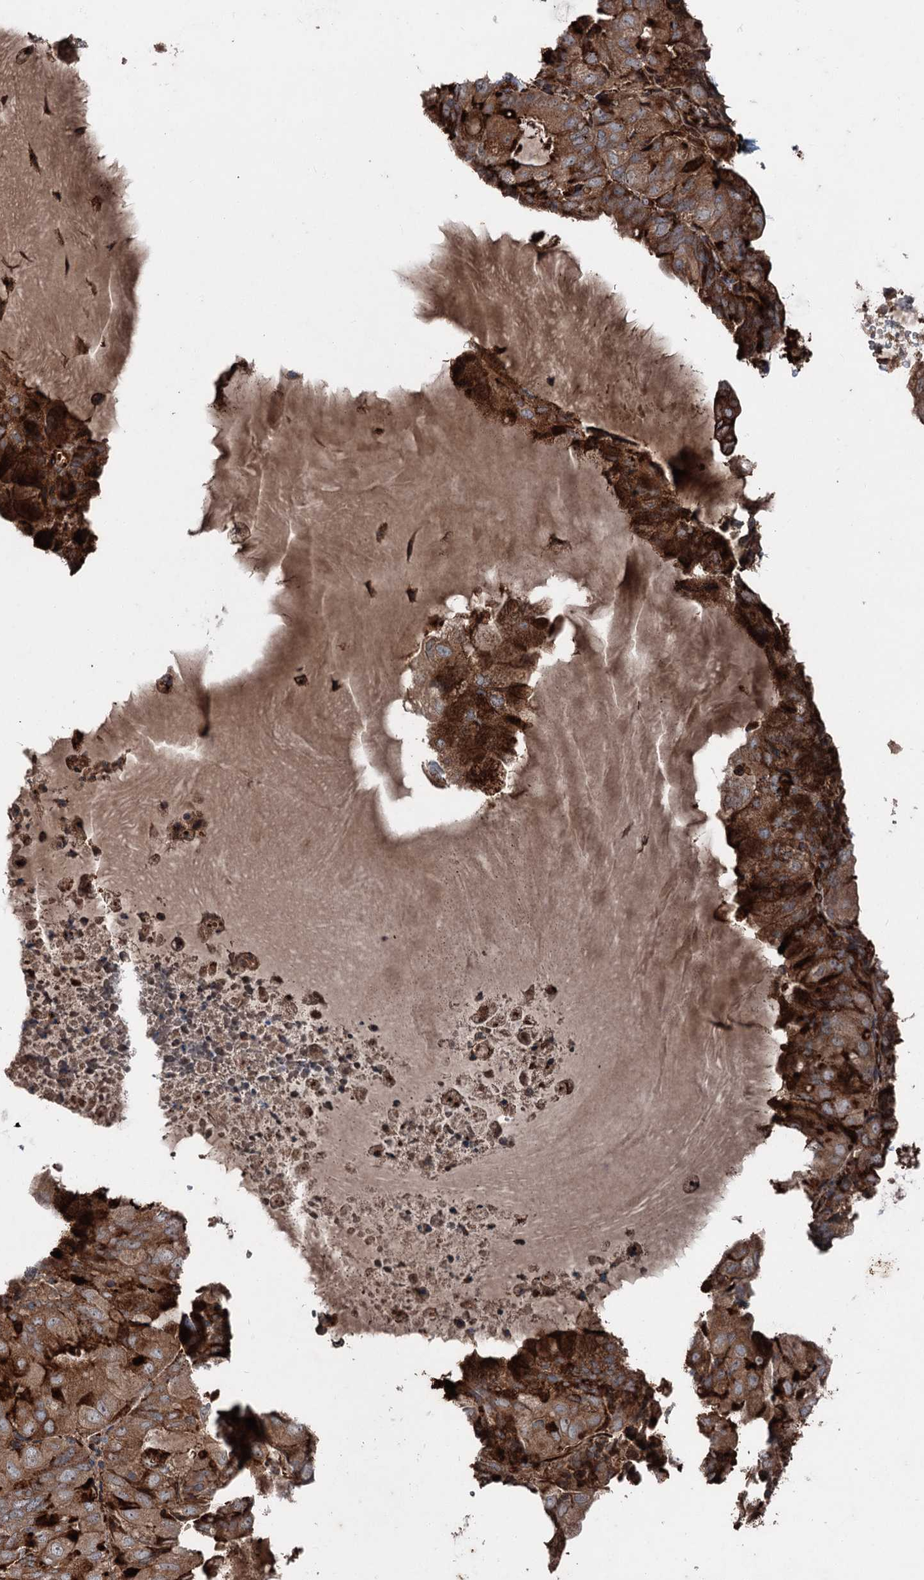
{"staining": {"intensity": "strong", "quantity": ">75%", "location": "cytoplasmic/membranous"}, "tissue": "endometrial cancer", "cell_type": "Tumor cells", "image_type": "cancer", "snomed": [{"axis": "morphology", "description": "Adenocarcinoma, NOS"}, {"axis": "topography", "description": "Endometrium"}], "caption": "Protein staining reveals strong cytoplasmic/membranous expression in about >75% of tumor cells in endometrial cancer.", "gene": "DDIAS", "patient": {"sex": "female", "age": 81}}